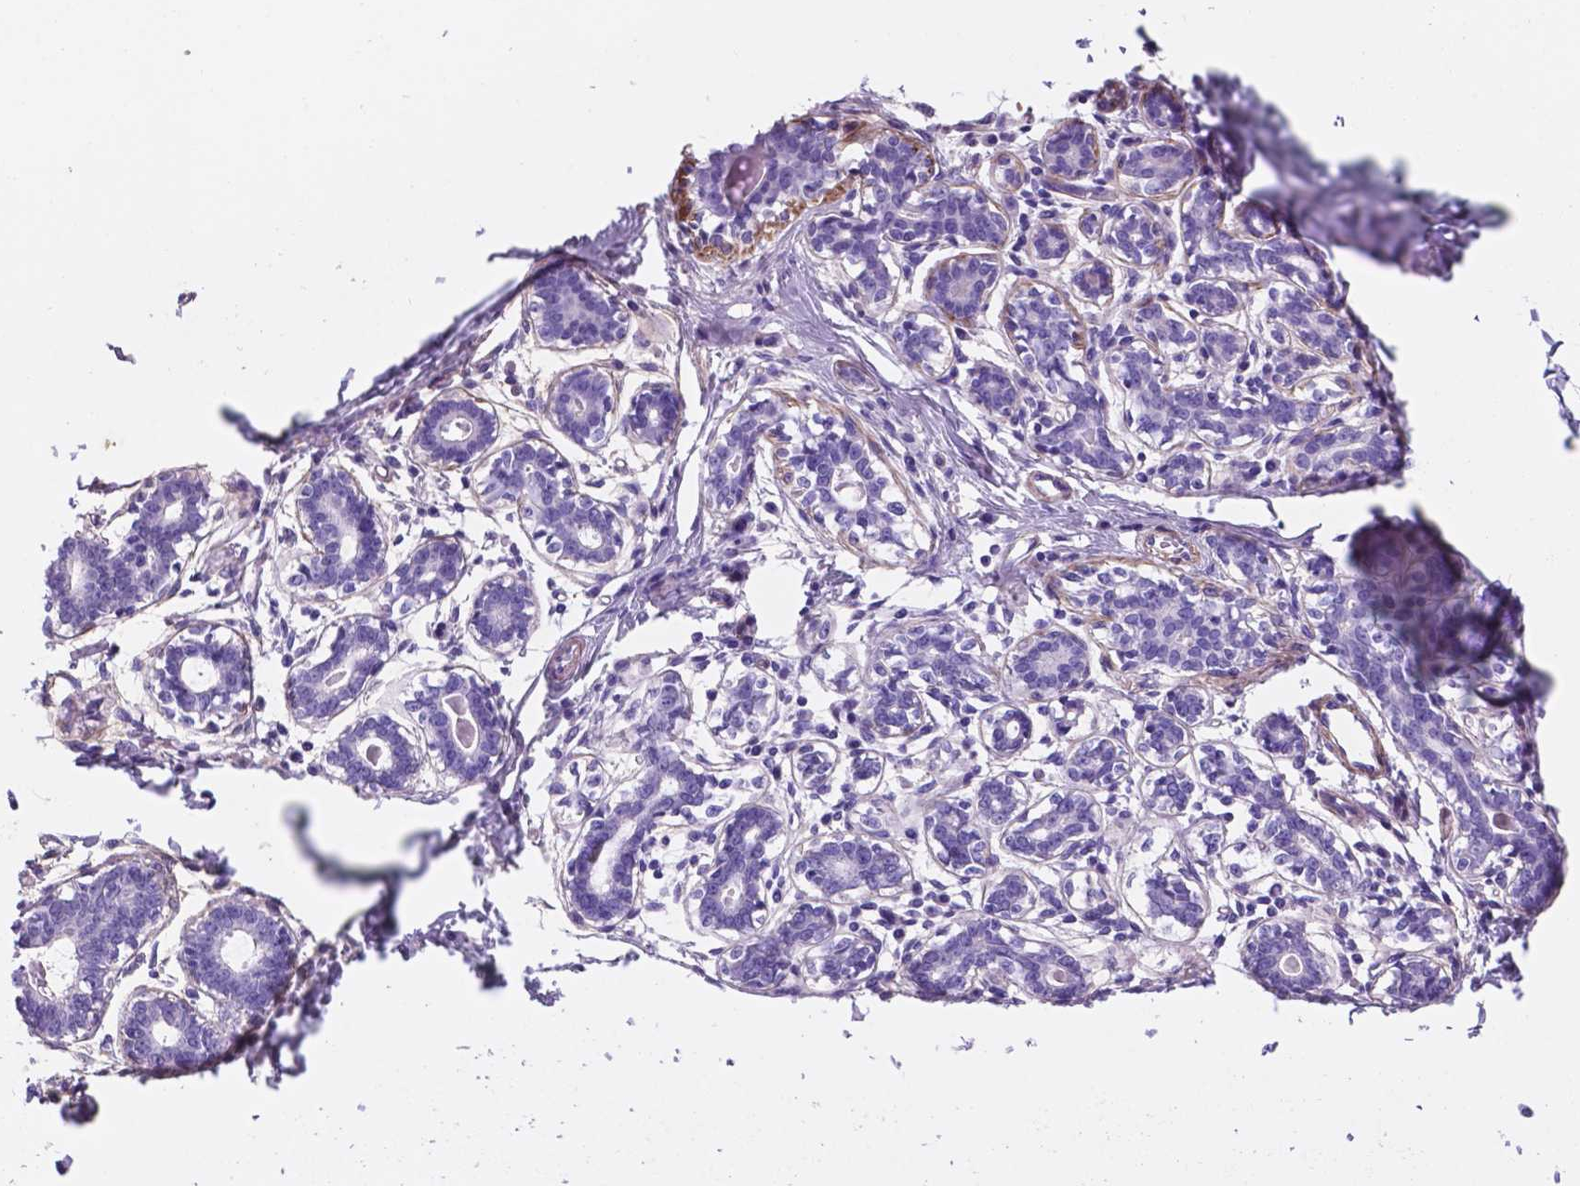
{"staining": {"intensity": "negative", "quantity": "none", "location": "none"}, "tissue": "breast", "cell_type": "Adipocytes", "image_type": "normal", "snomed": [{"axis": "morphology", "description": "Normal tissue, NOS"}, {"axis": "topography", "description": "Skin"}, {"axis": "topography", "description": "Breast"}], "caption": "Human breast stained for a protein using immunohistochemistry shows no staining in adipocytes.", "gene": "TOR2A", "patient": {"sex": "female", "age": 43}}